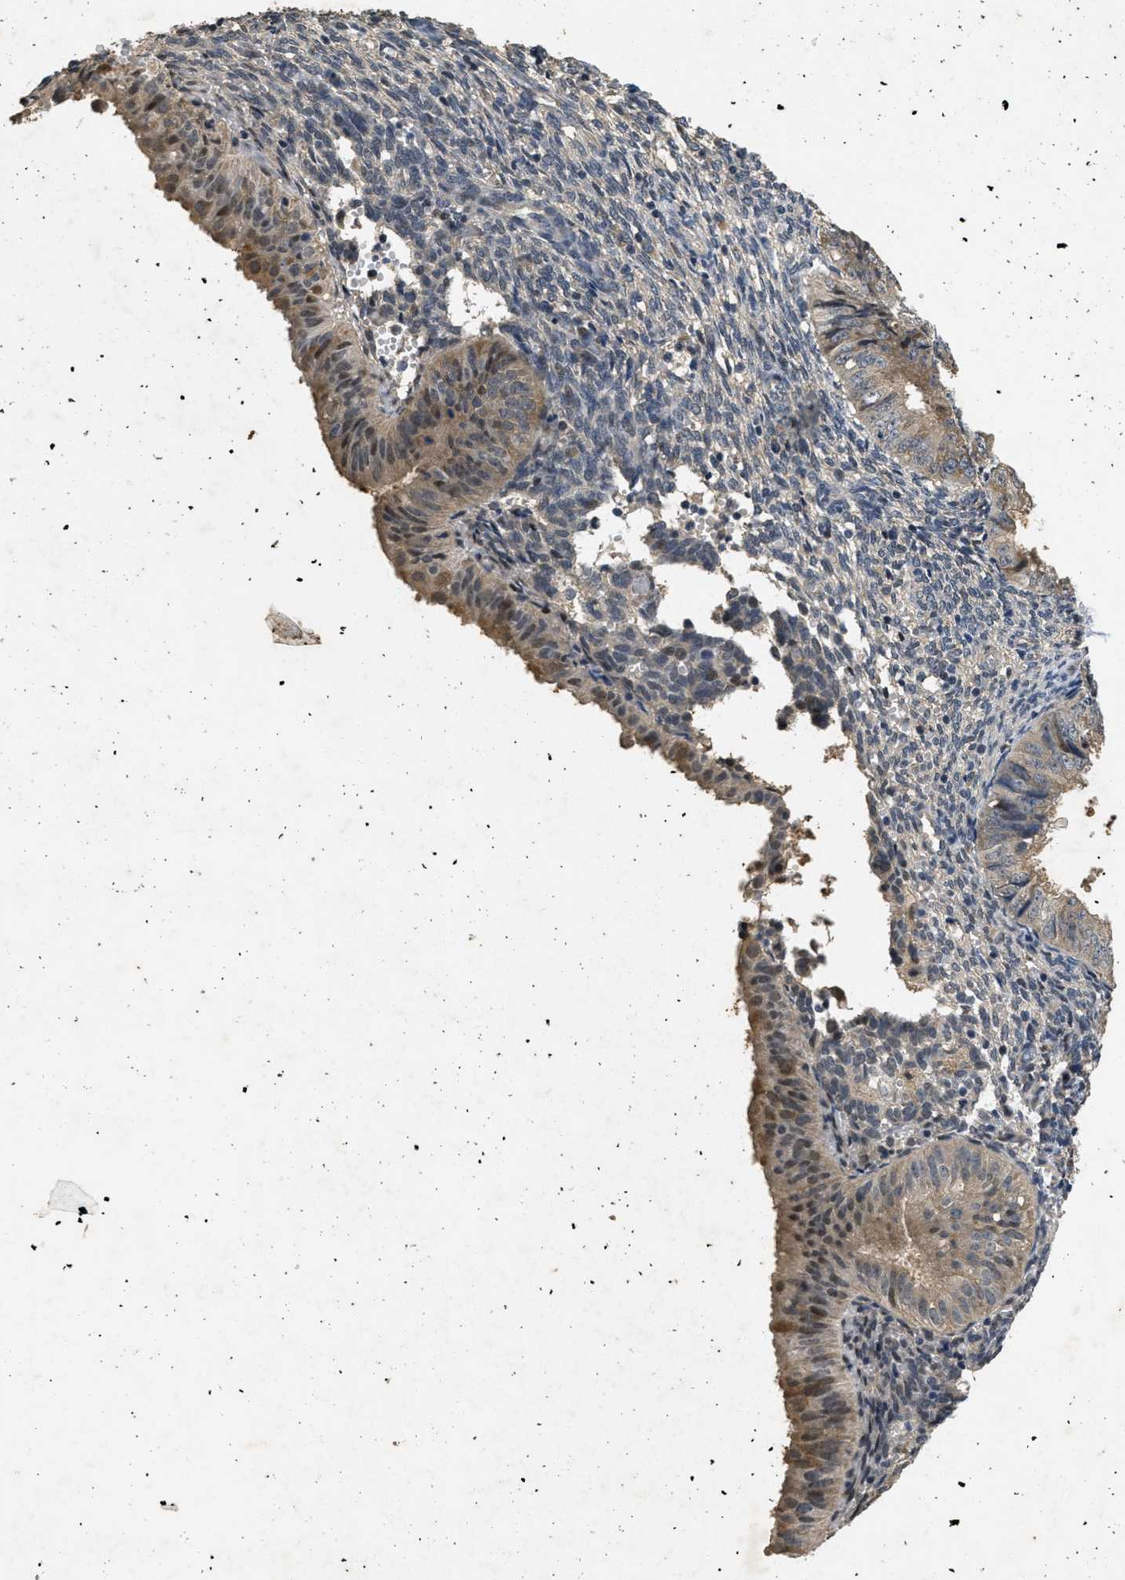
{"staining": {"intensity": "weak", "quantity": ">75%", "location": "cytoplasmic/membranous,nuclear"}, "tissue": "endometrial cancer", "cell_type": "Tumor cells", "image_type": "cancer", "snomed": [{"axis": "morphology", "description": "Normal tissue, NOS"}, {"axis": "morphology", "description": "Adenocarcinoma, NOS"}, {"axis": "topography", "description": "Endometrium"}], "caption": "Approximately >75% of tumor cells in human endometrial adenocarcinoma show weak cytoplasmic/membranous and nuclear protein positivity as visualized by brown immunohistochemical staining.", "gene": "PAPOLG", "patient": {"sex": "female", "age": 53}}